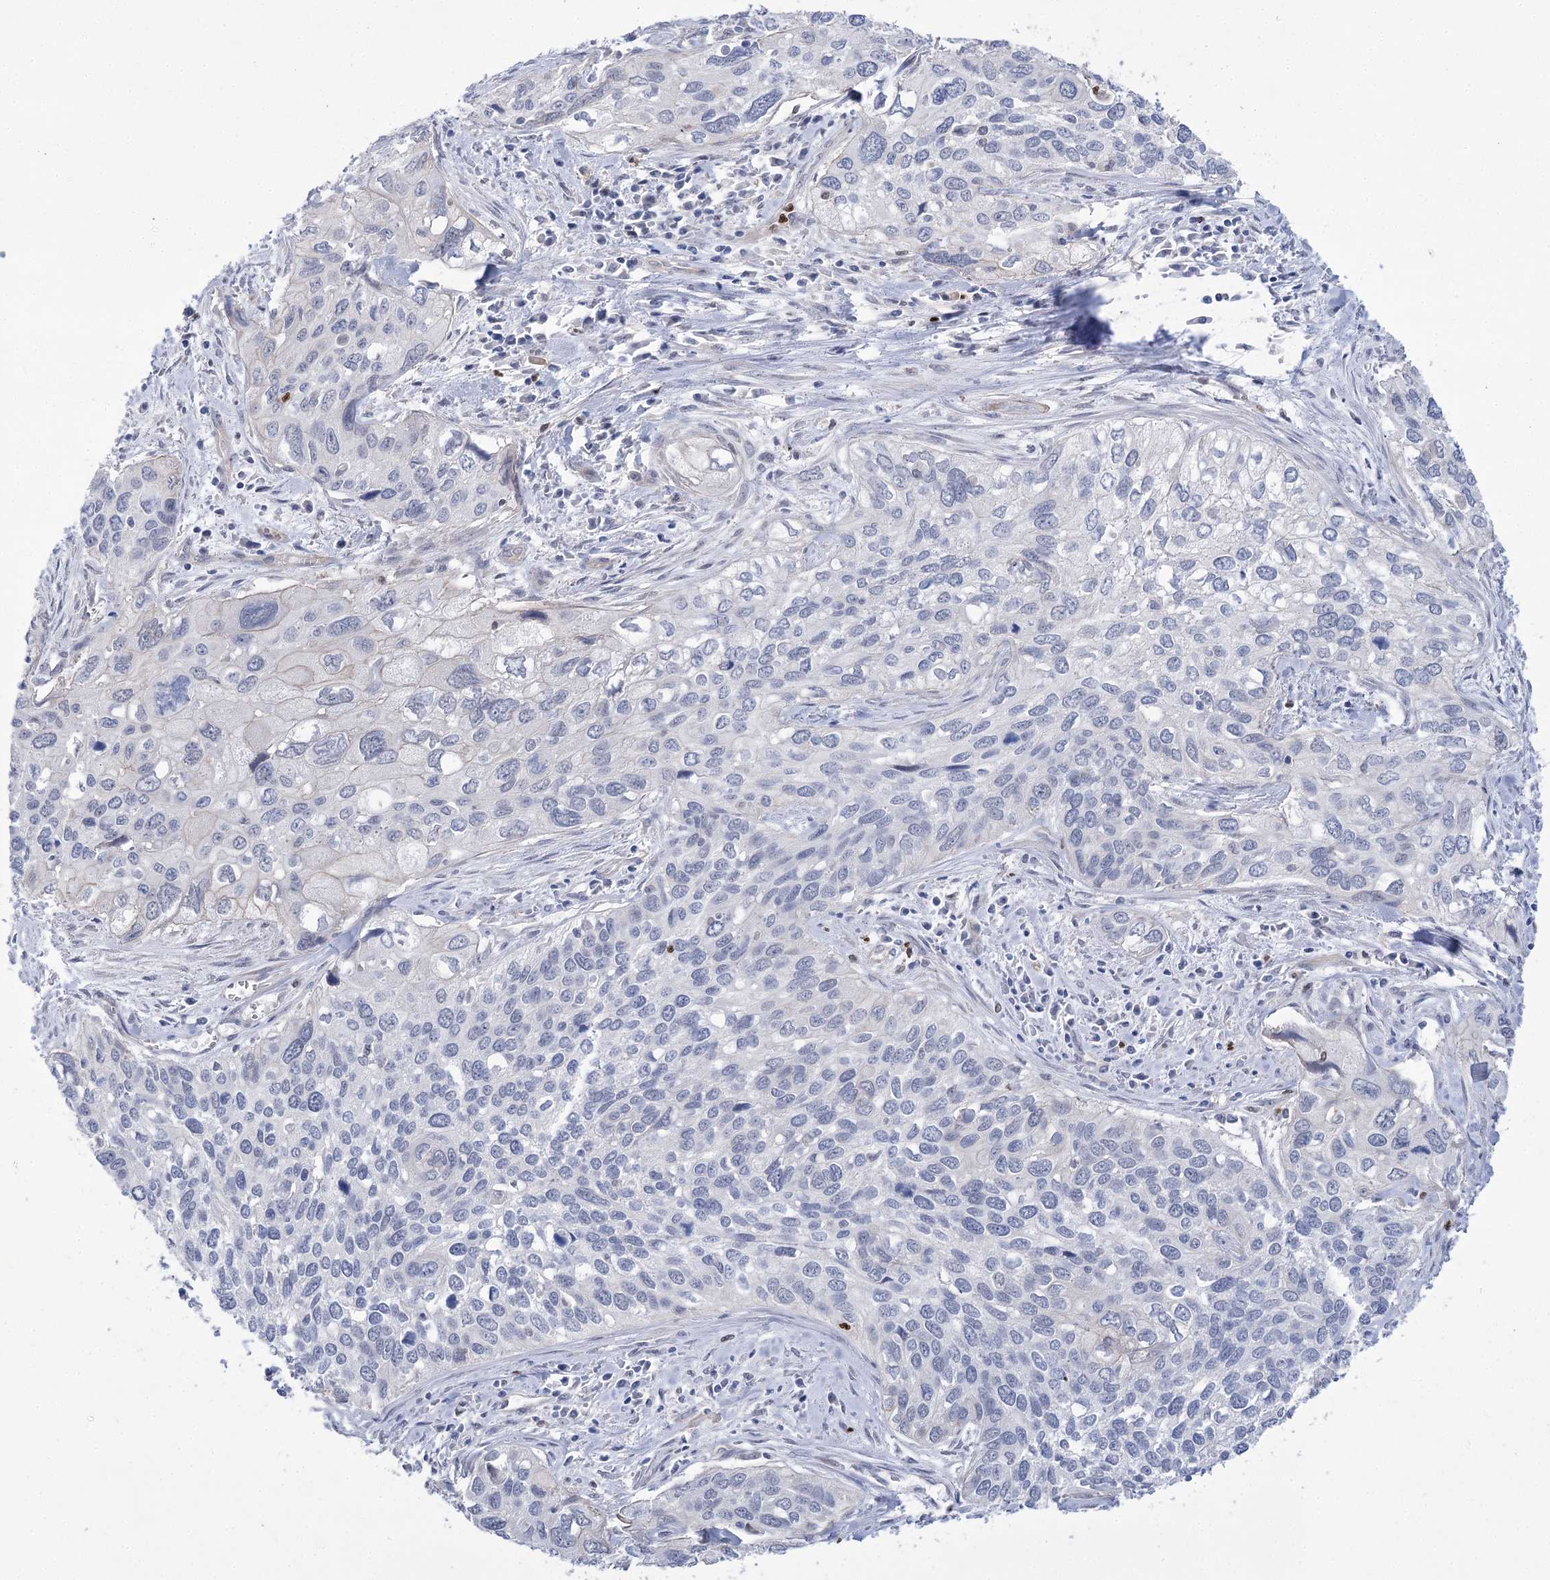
{"staining": {"intensity": "negative", "quantity": "none", "location": "none"}, "tissue": "cervical cancer", "cell_type": "Tumor cells", "image_type": "cancer", "snomed": [{"axis": "morphology", "description": "Squamous cell carcinoma, NOS"}, {"axis": "topography", "description": "Cervix"}], "caption": "This is an immunohistochemistry micrograph of squamous cell carcinoma (cervical). There is no expression in tumor cells.", "gene": "THAP6", "patient": {"sex": "female", "age": 55}}